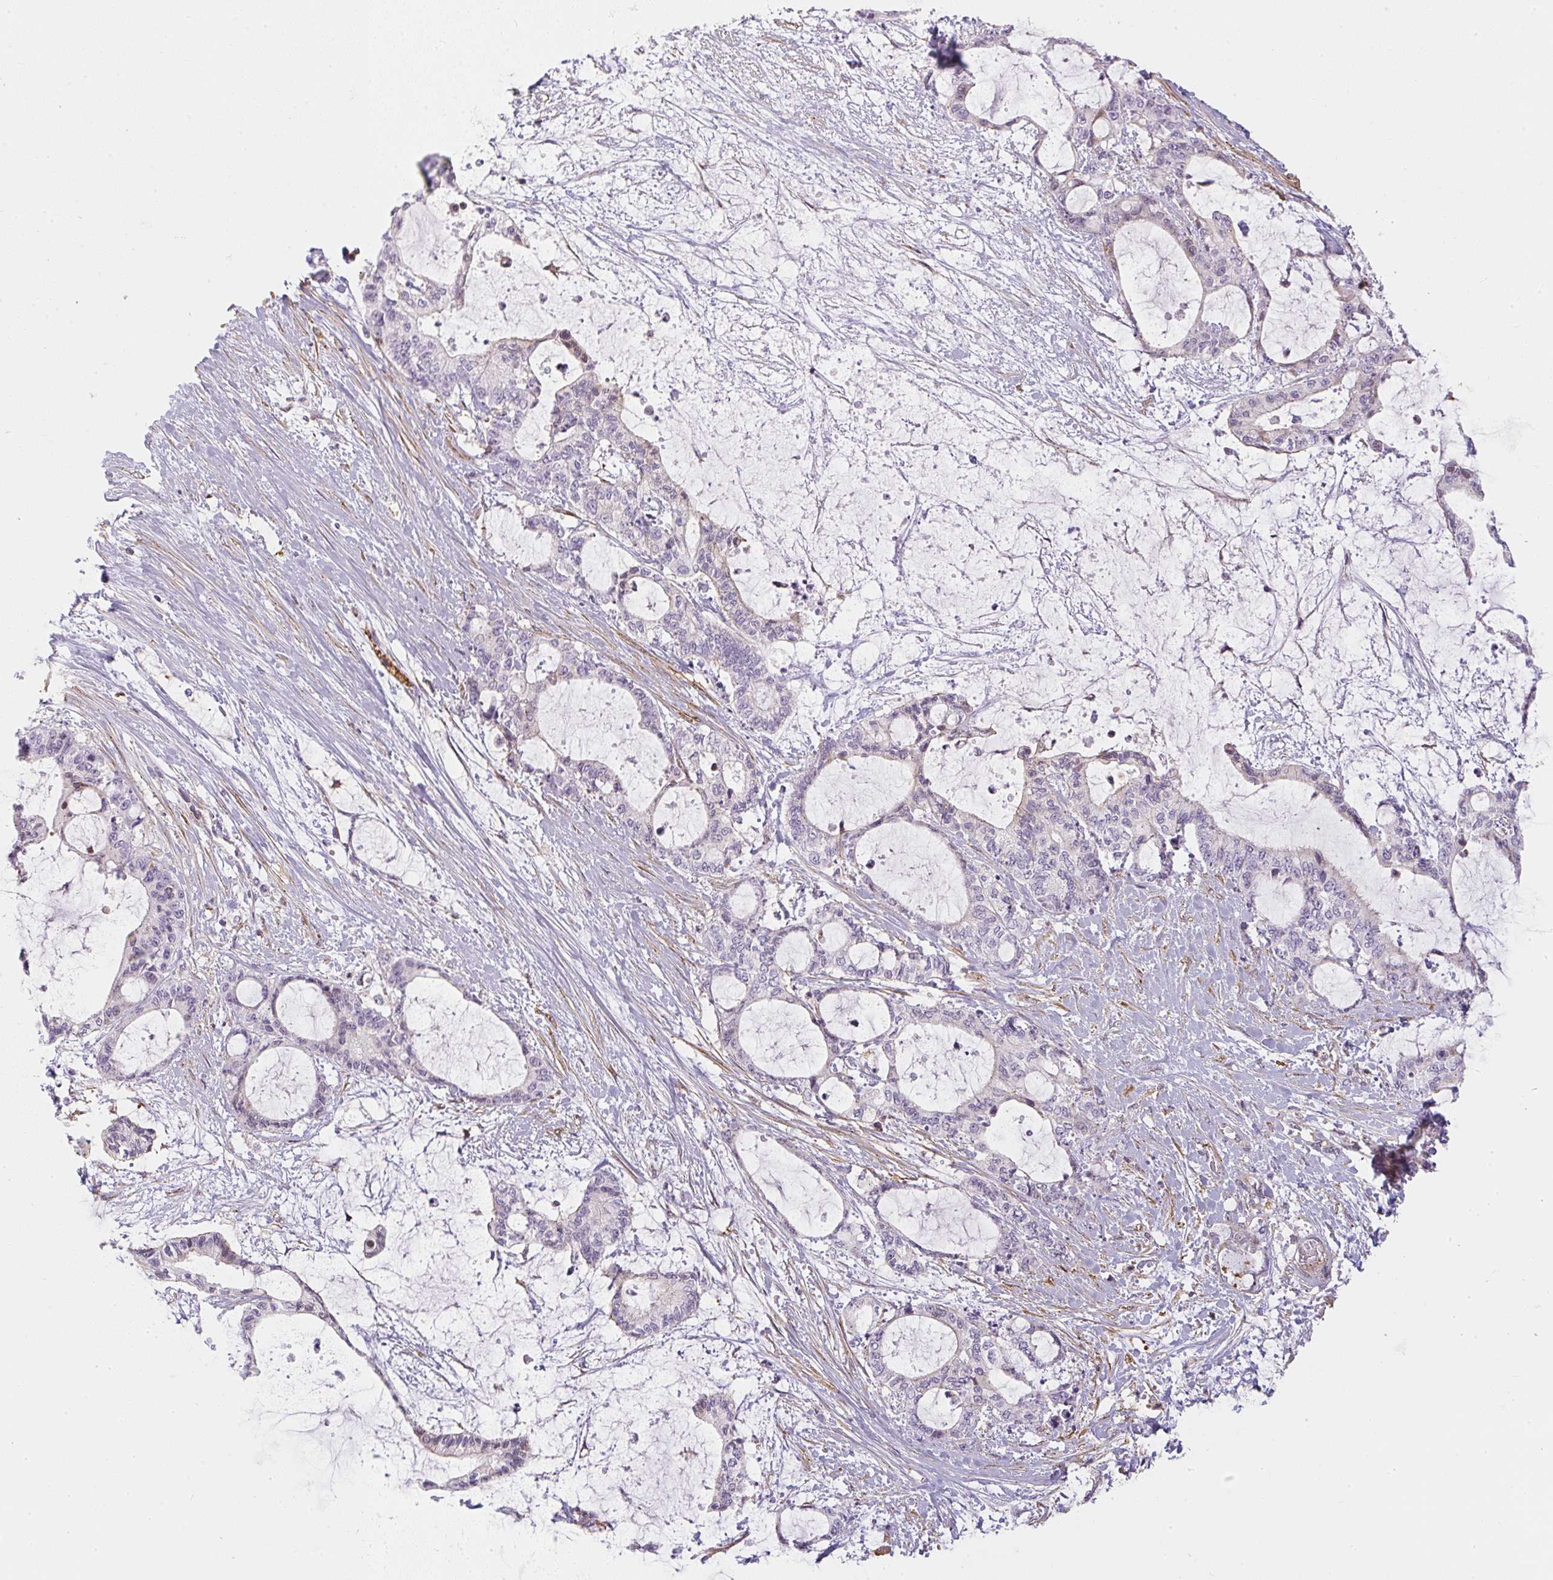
{"staining": {"intensity": "negative", "quantity": "none", "location": "none"}, "tissue": "liver cancer", "cell_type": "Tumor cells", "image_type": "cancer", "snomed": [{"axis": "morphology", "description": "Normal tissue, NOS"}, {"axis": "morphology", "description": "Cholangiocarcinoma"}, {"axis": "topography", "description": "Liver"}, {"axis": "topography", "description": "Peripheral nerve tissue"}], "caption": "High magnification brightfield microscopy of liver cholangiocarcinoma stained with DAB (brown) and counterstained with hematoxylin (blue): tumor cells show no significant positivity. Nuclei are stained in blue.", "gene": "SULF1", "patient": {"sex": "female", "age": 73}}